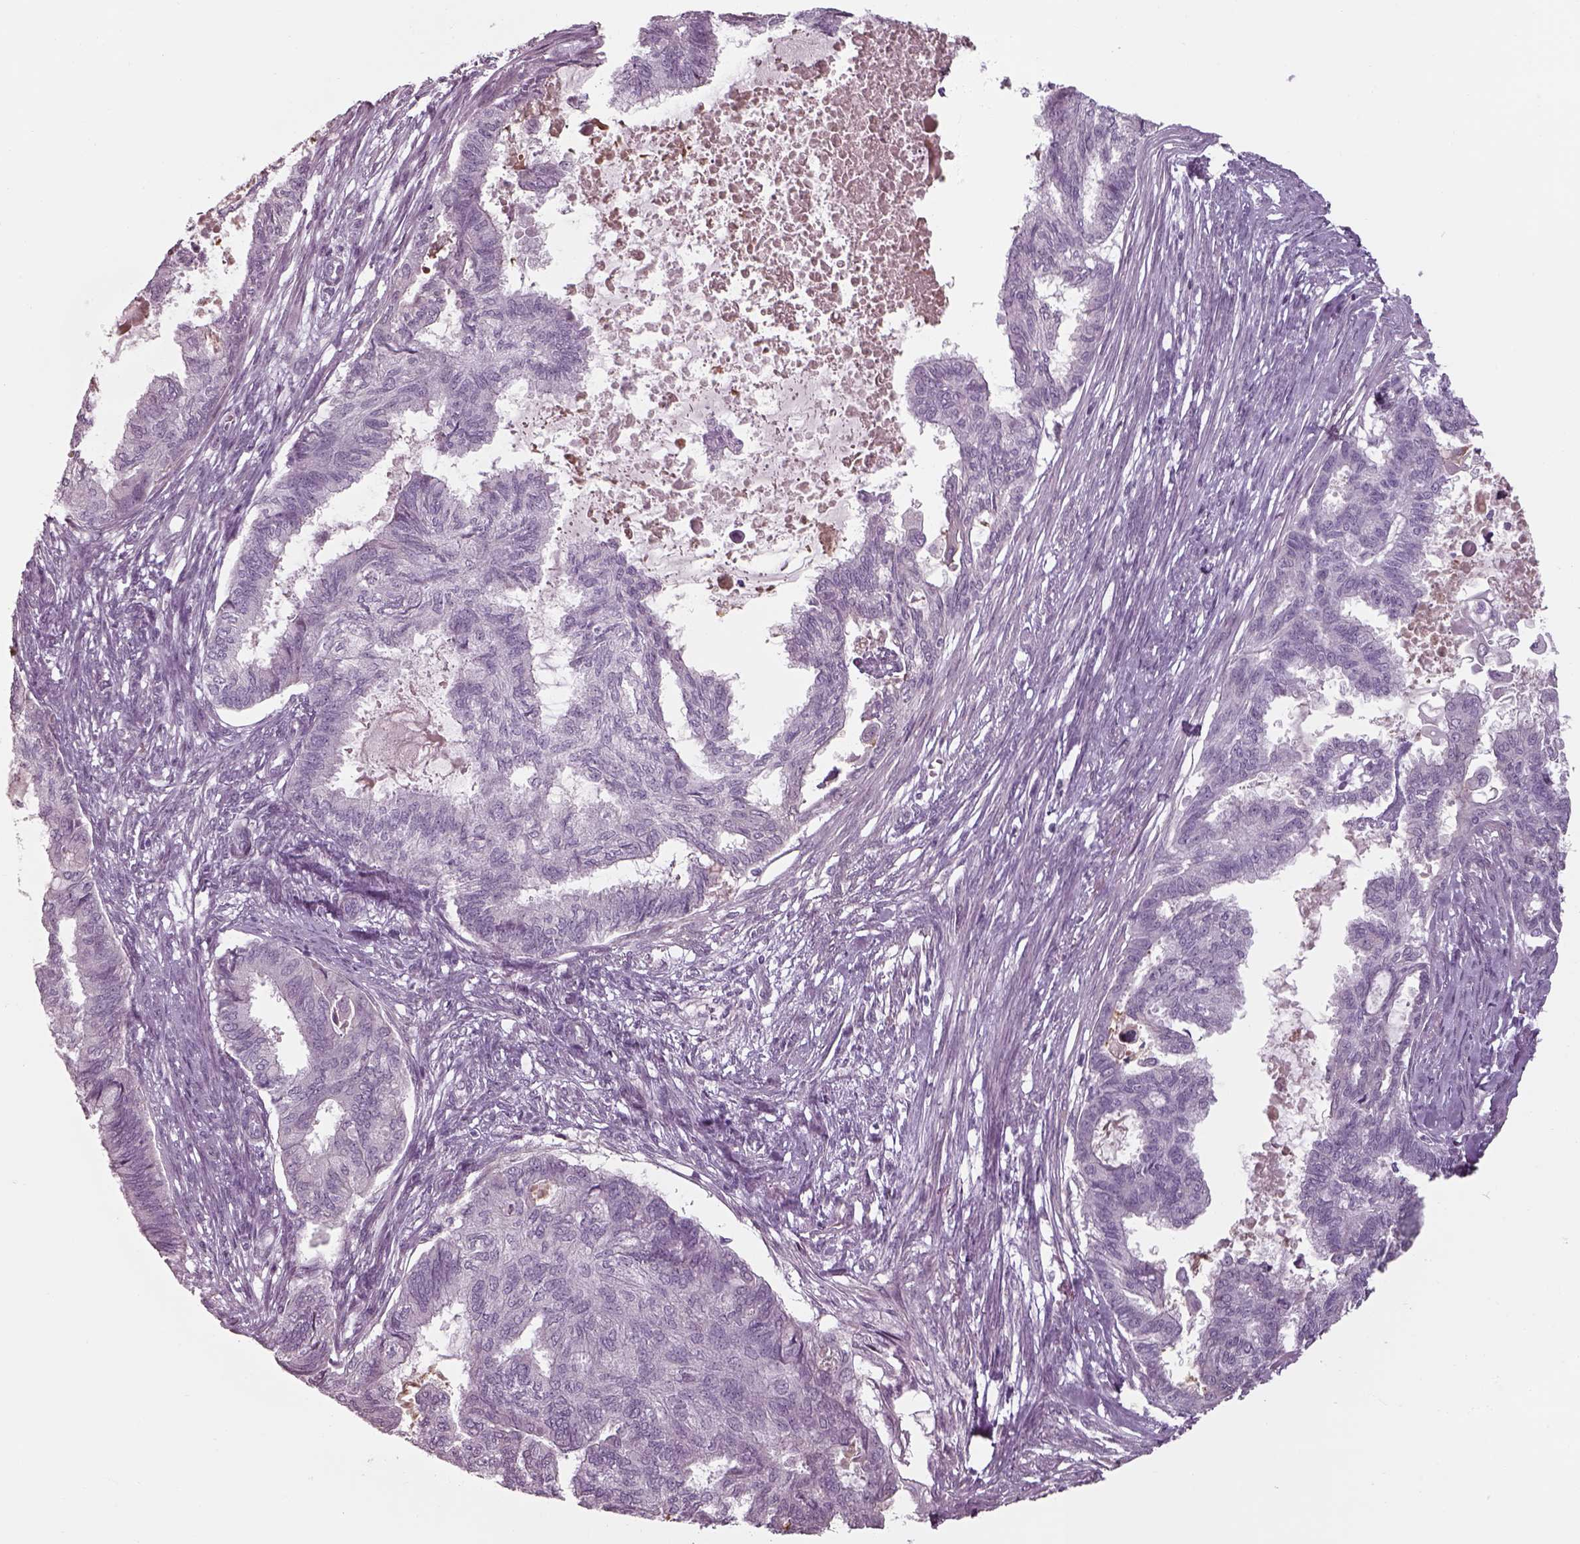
{"staining": {"intensity": "negative", "quantity": "none", "location": "none"}, "tissue": "endometrial cancer", "cell_type": "Tumor cells", "image_type": "cancer", "snomed": [{"axis": "morphology", "description": "Adenocarcinoma, NOS"}, {"axis": "topography", "description": "Endometrium"}], "caption": "Immunohistochemistry micrograph of neoplastic tissue: endometrial cancer (adenocarcinoma) stained with DAB exhibits no significant protein positivity in tumor cells.", "gene": "SEPTIN14", "patient": {"sex": "female", "age": 86}}